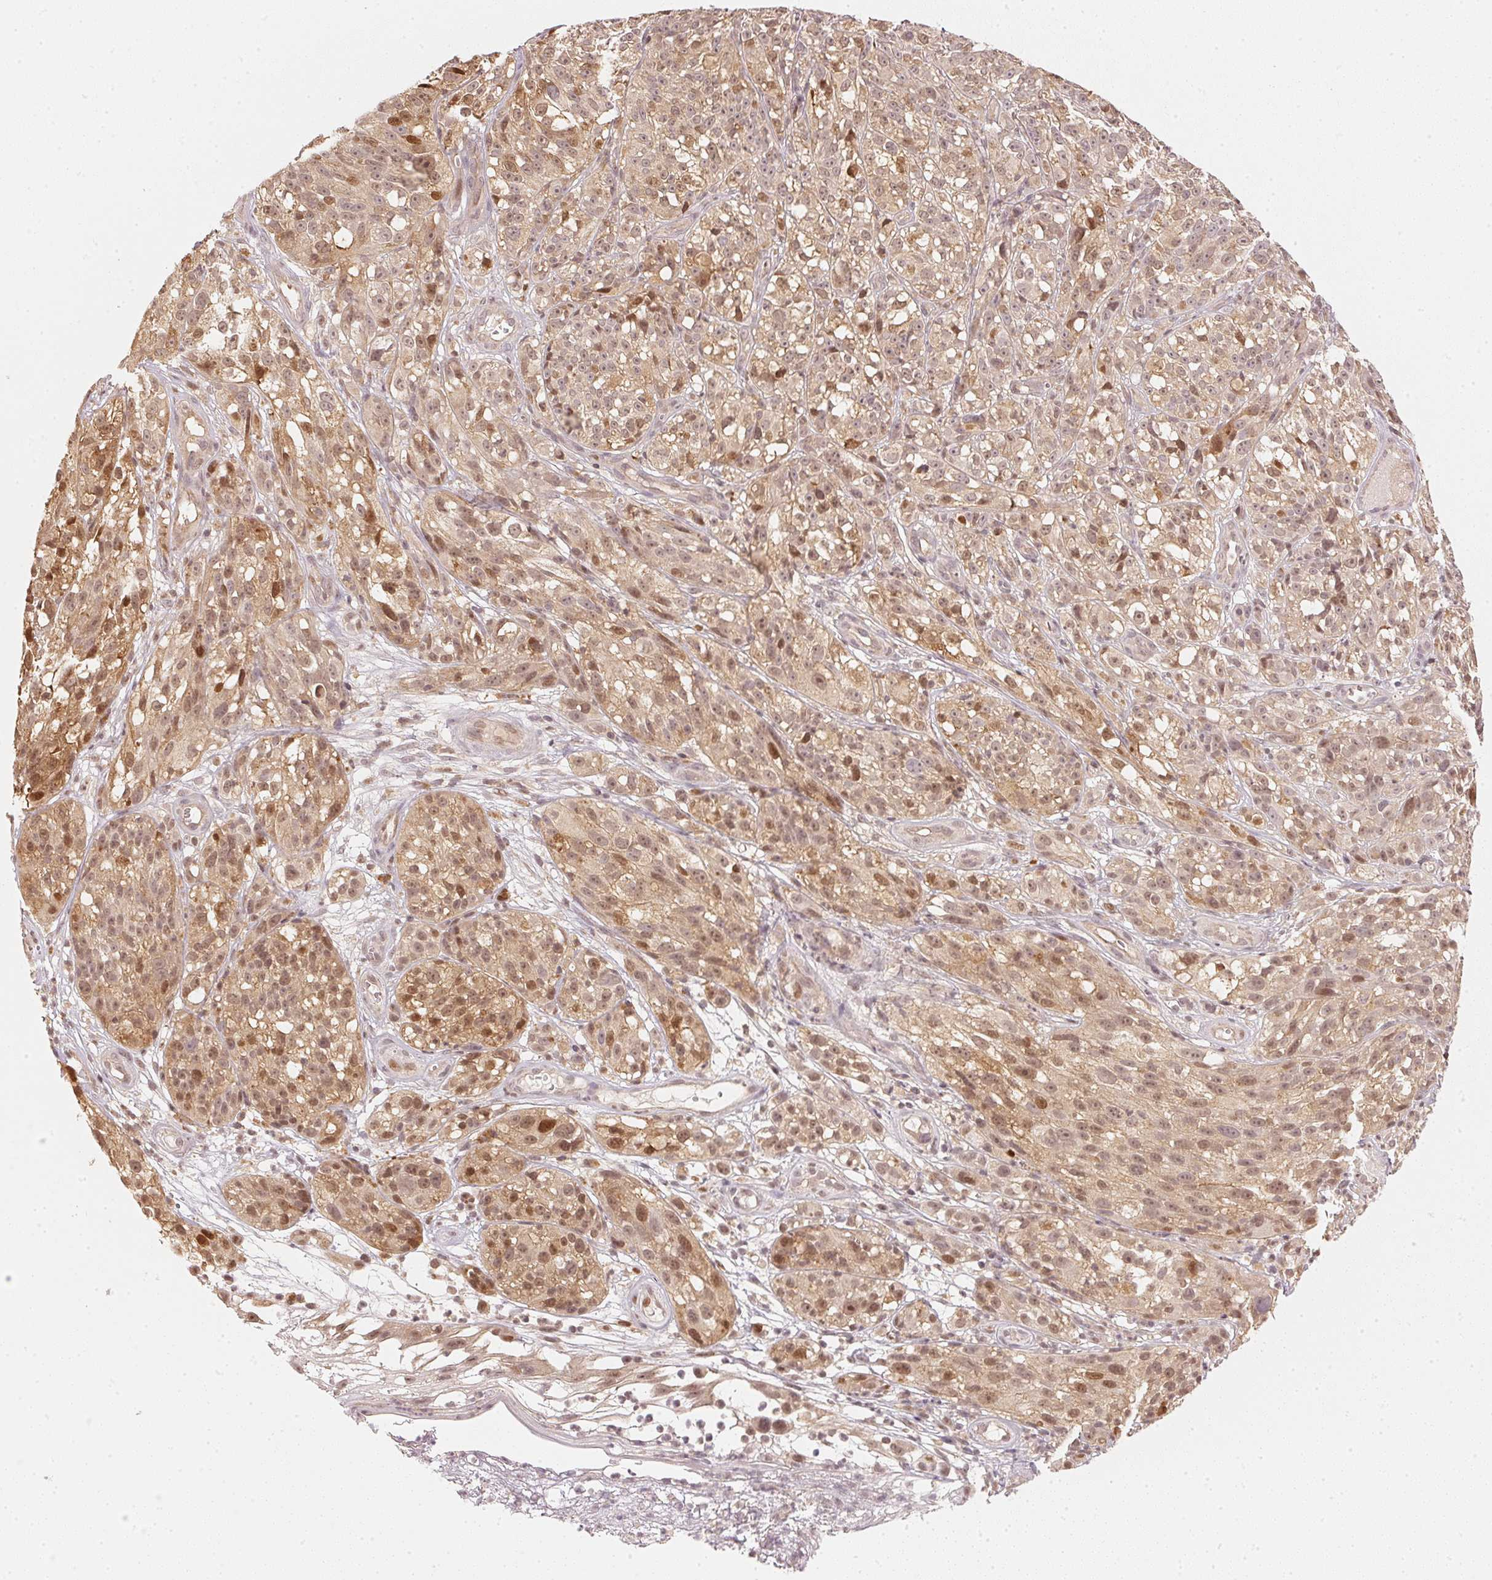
{"staining": {"intensity": "moderate", "quantity": ">75%", "location": "cytoplasmic/membranous,nuclear"}, "tissue": "melanoma", "cell_type": "Tumor cells", "image_type": "cancer", "snomed": [{"axis": "morphology", "description": "Malignant melanoma, NOS"}, {"axis": "topography", "description": "Skin"}], "caption": "The micrograph reveals a brown stain indicating the presence of a protein in the cytoplasmic/membranous and nuclear of tumor cells in malignant melanoma.", "gene": "UBE2L3", "patient": {"sex": "female", "age": 85}}